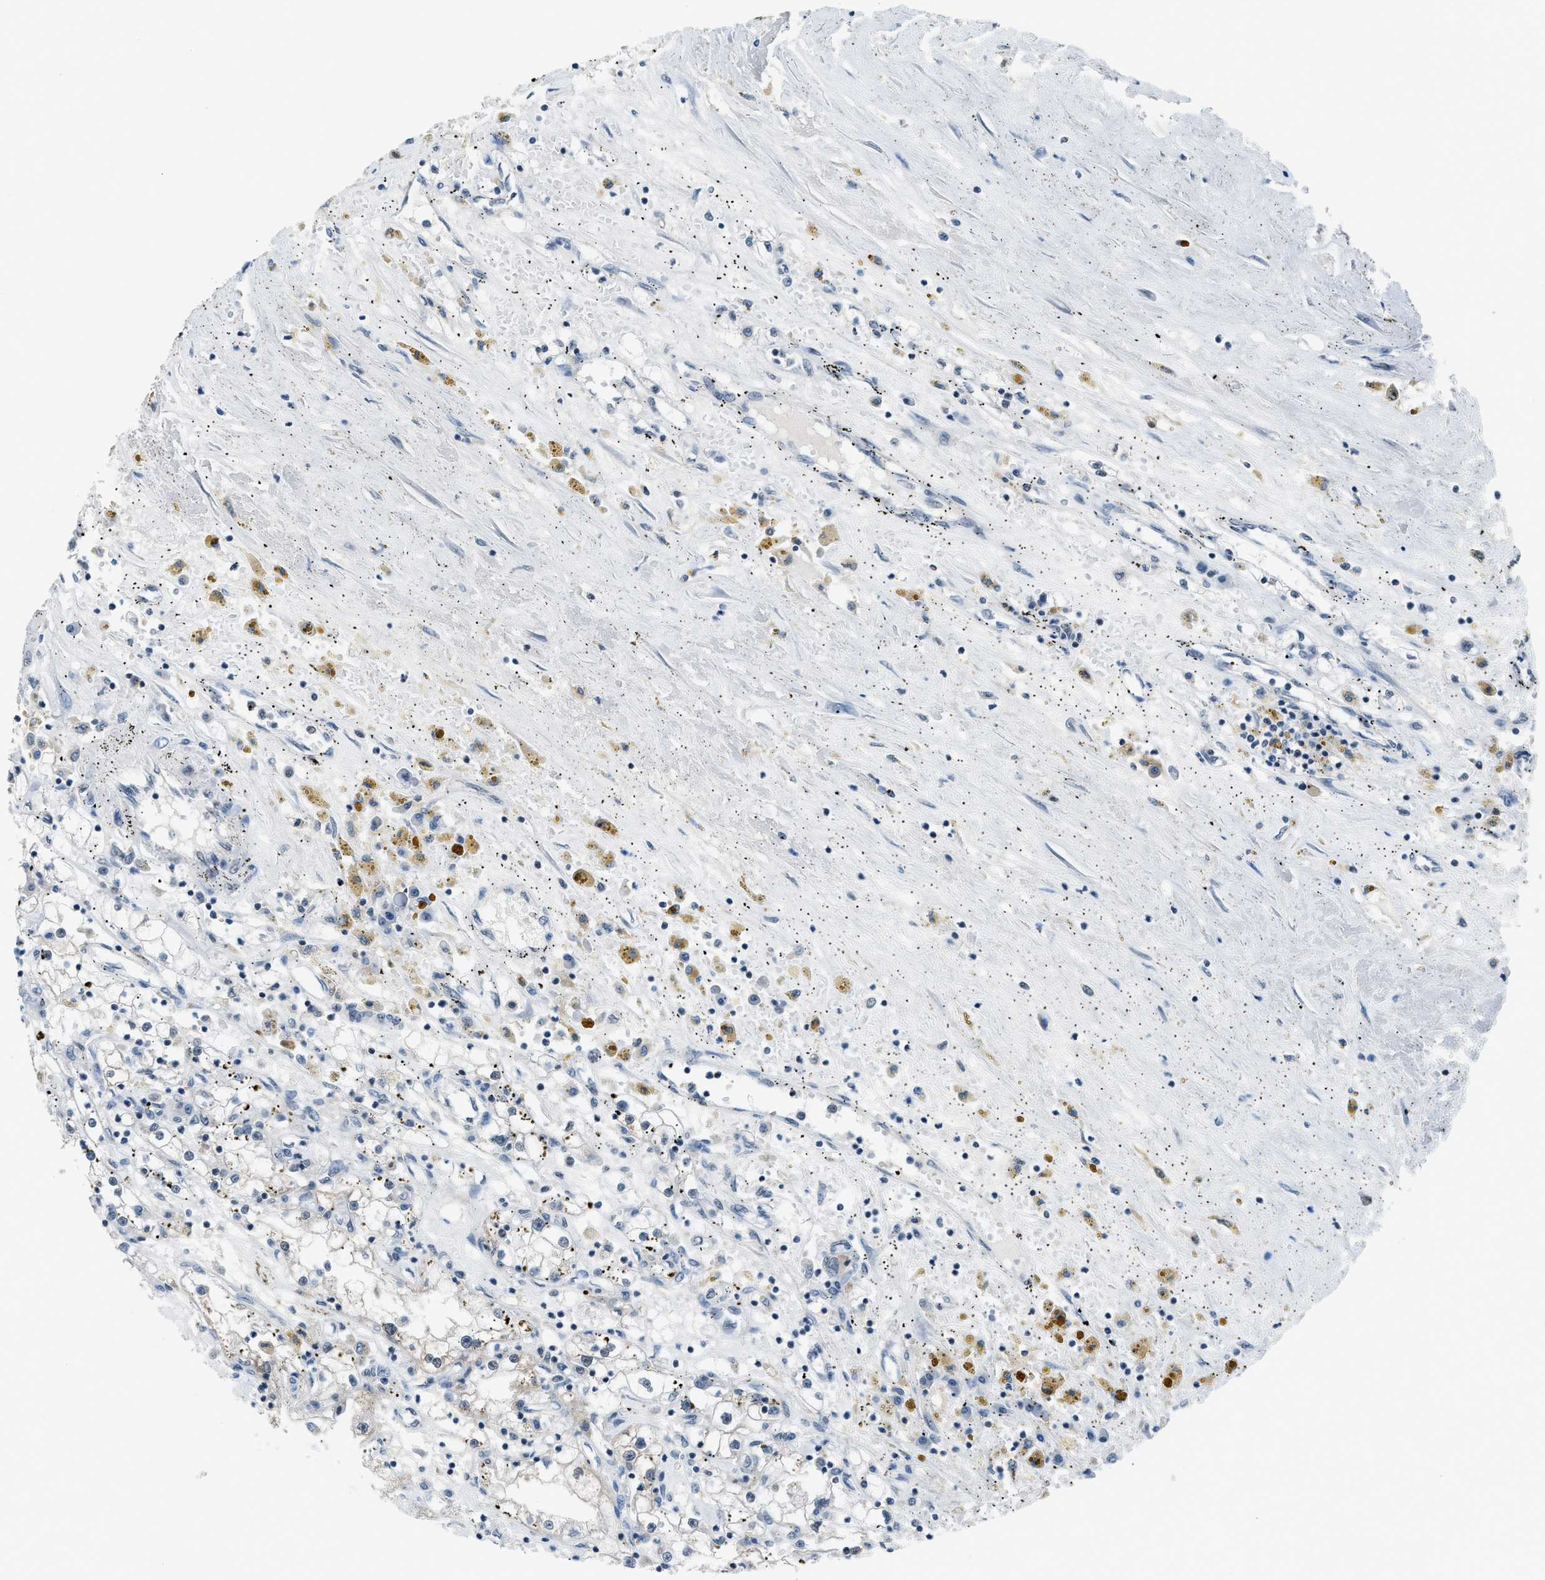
{"staining": {"intensity": "negative", "quantity": "none", "location": "none"}, "tissue": "renal cancer", "cell_type": "Tumor cells", "image_type": "cancer", "snomed": [{"axis": "morphology", "description": "Adenocarcinoma, NOS"}, {"axis": "topography", "description": "Kidney"}], "caption": "The photomicrograph reveals no staining of tumor cells in adenocarcinoma (renal).", "gene": "ANAPC11", "patient": {"sex": "male", "age": 56}}